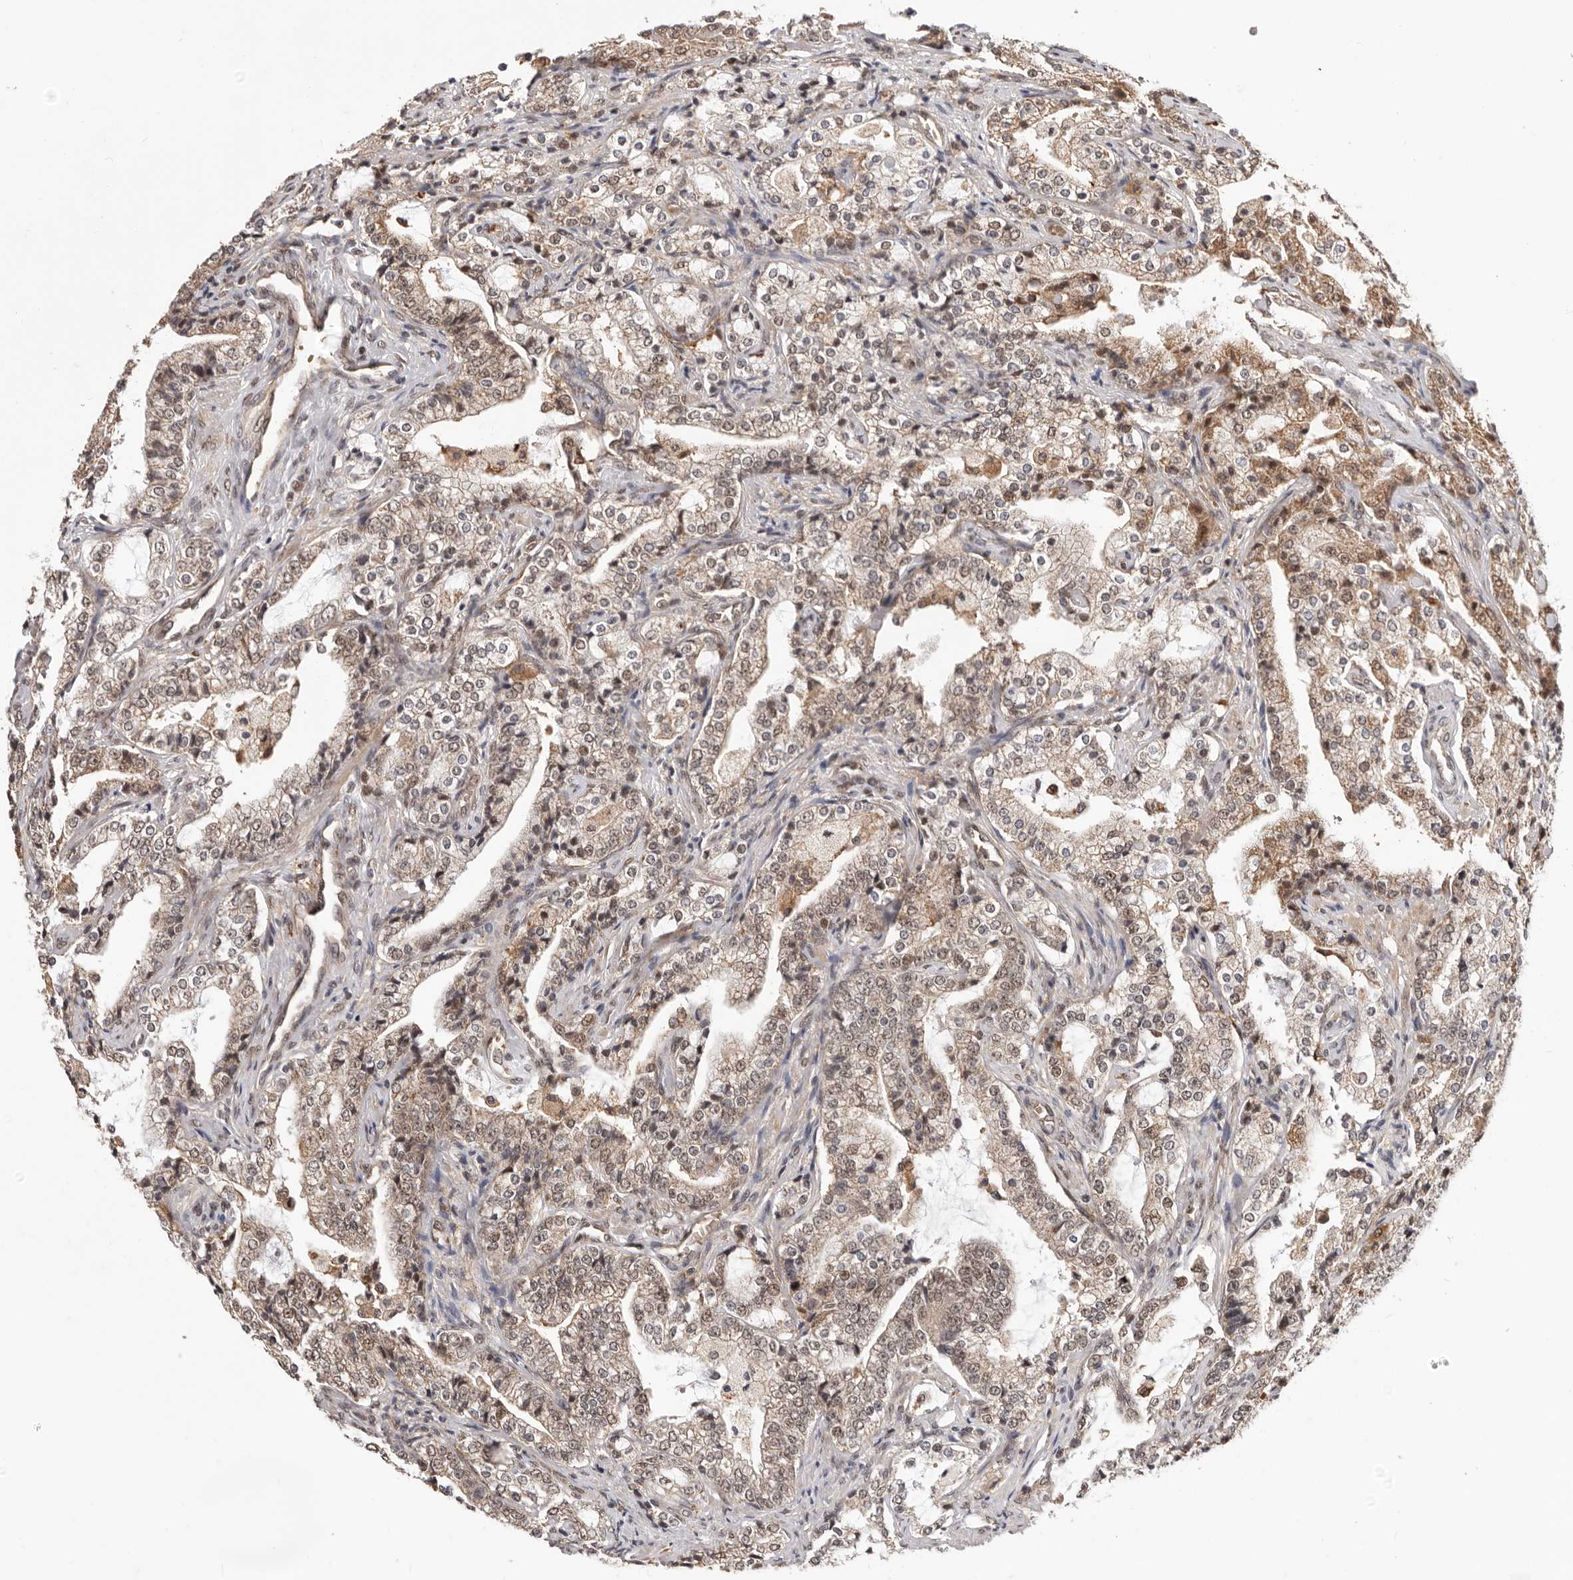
{"staining": {"intensity": "weak", "quantity": ">75%", "location": "cytoplasmic/membranous,nuclear"}, "tissue": "prostate cancer", "cell_type": "Tumor cells", "image_type": "cancer", "snomed": [{"axis": "morphology", "description": "Adenocarcinoma, High grade"}, {"axis": "topography", "description": "Prostate"}], "caption": "The photomicrograph shows a brown stain indicating the presence of a protein in the cytoplasmic/membranous and nuclear of tumor cells in prostate cancer (high-grade adenocarcinoma).", "gene": "NCOA3", "patient": {"sex": "male", "age": 63}}